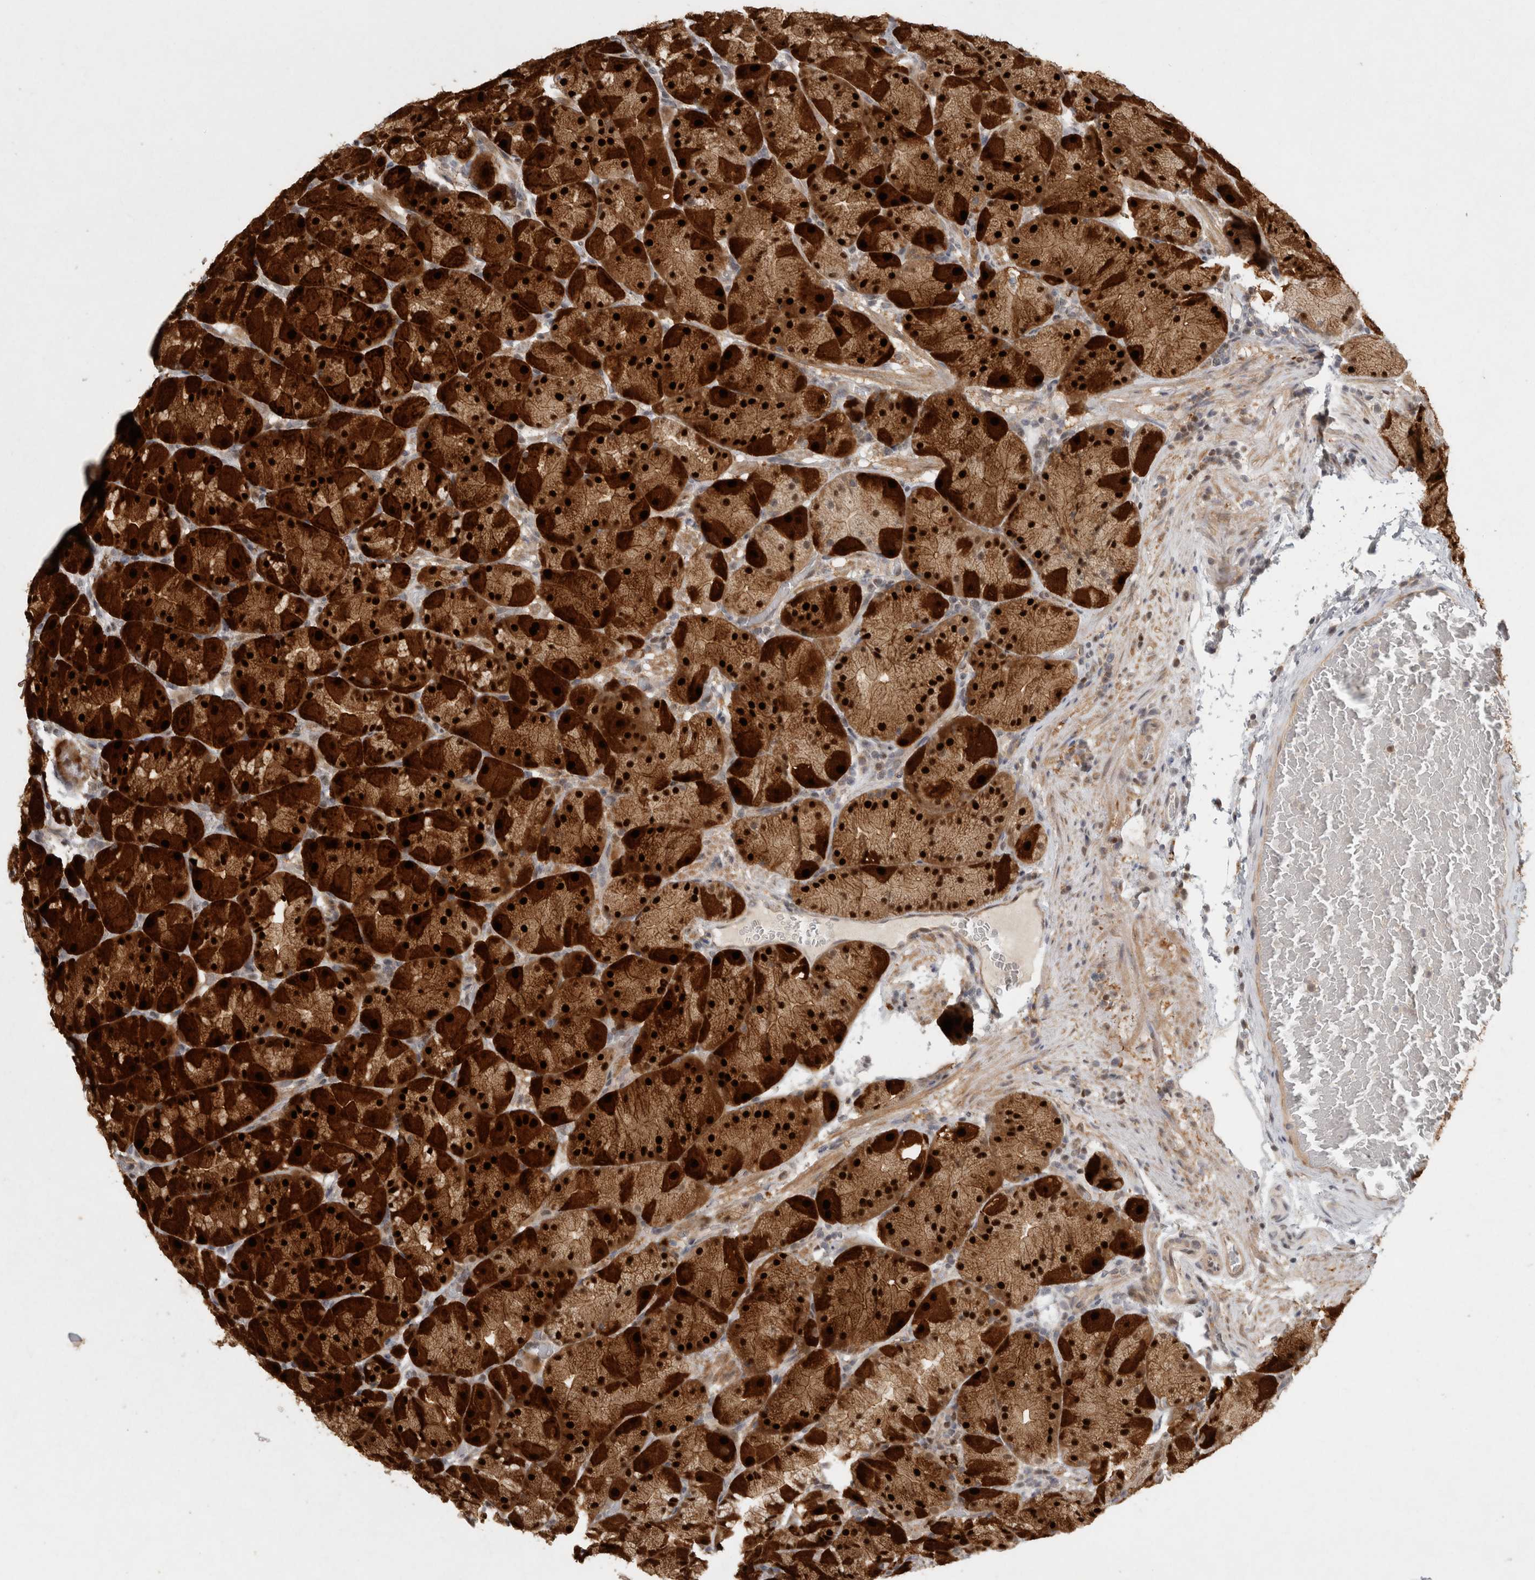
{"staining": {"intensity": "strong", "quantity": ">75%", "location": "cytoplasmic/membranous,nuclear"}, "tissue": "stomach", "cell_type": "Glandular cells", "image_type": "normal", "snomed": [{"axis": "morphology", "description": "Normal tissue, NOS"}, {"axis": "topography", "description": "Stomach, upper"}, {"axis": "topography", "description": "Stomach"}], "caption": "Immunohistochemical staining of benign human stomach demonstrates strong cytoplasmic/membranous,nuclear protein staining in about >75% of glandular cells. (brown staining indicates protein expression, while blue staining denotes nuclei).", "gene": "KDM8", "patient": {"sex": "male", "age": 48}}